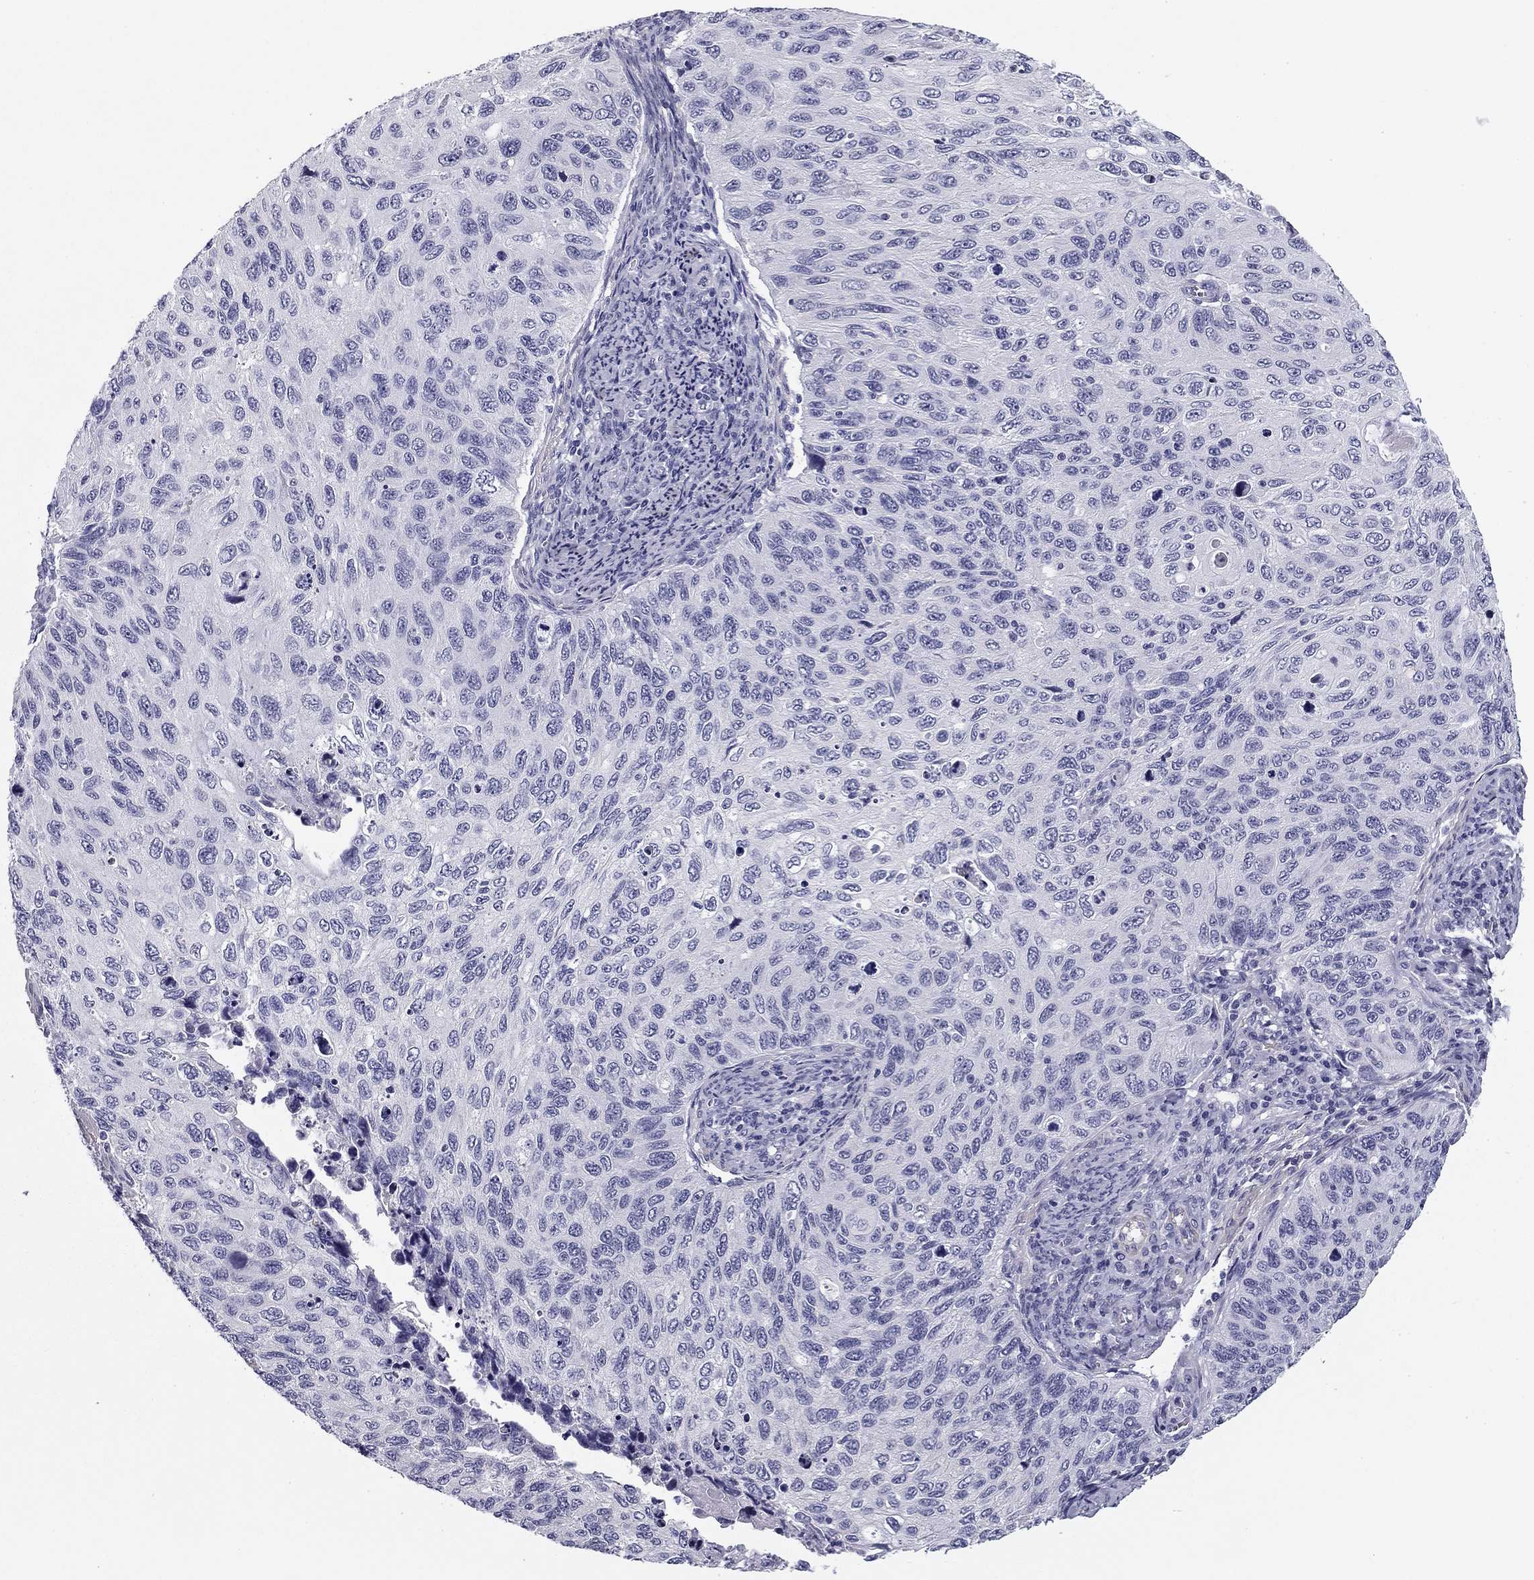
{"staining": {"intensity": "negative", "quantity": "none", "location": "none"}, "tissue": "cervical cancer", "cell_type": "Tumor cells", "image_type": "cancer", "snomed": [{"axis": "morphology", "description": "Squamous cell carcinoma, NOS"}, {"axis": "topography", "description": "Cervix"}], "caption": "A photomicrograph of human cervical cancer (squamous cell carcinoma) is negative for staining in tumor cells.", "gene": "FLNC", "patient": {"sex": "female", "age": 70}}